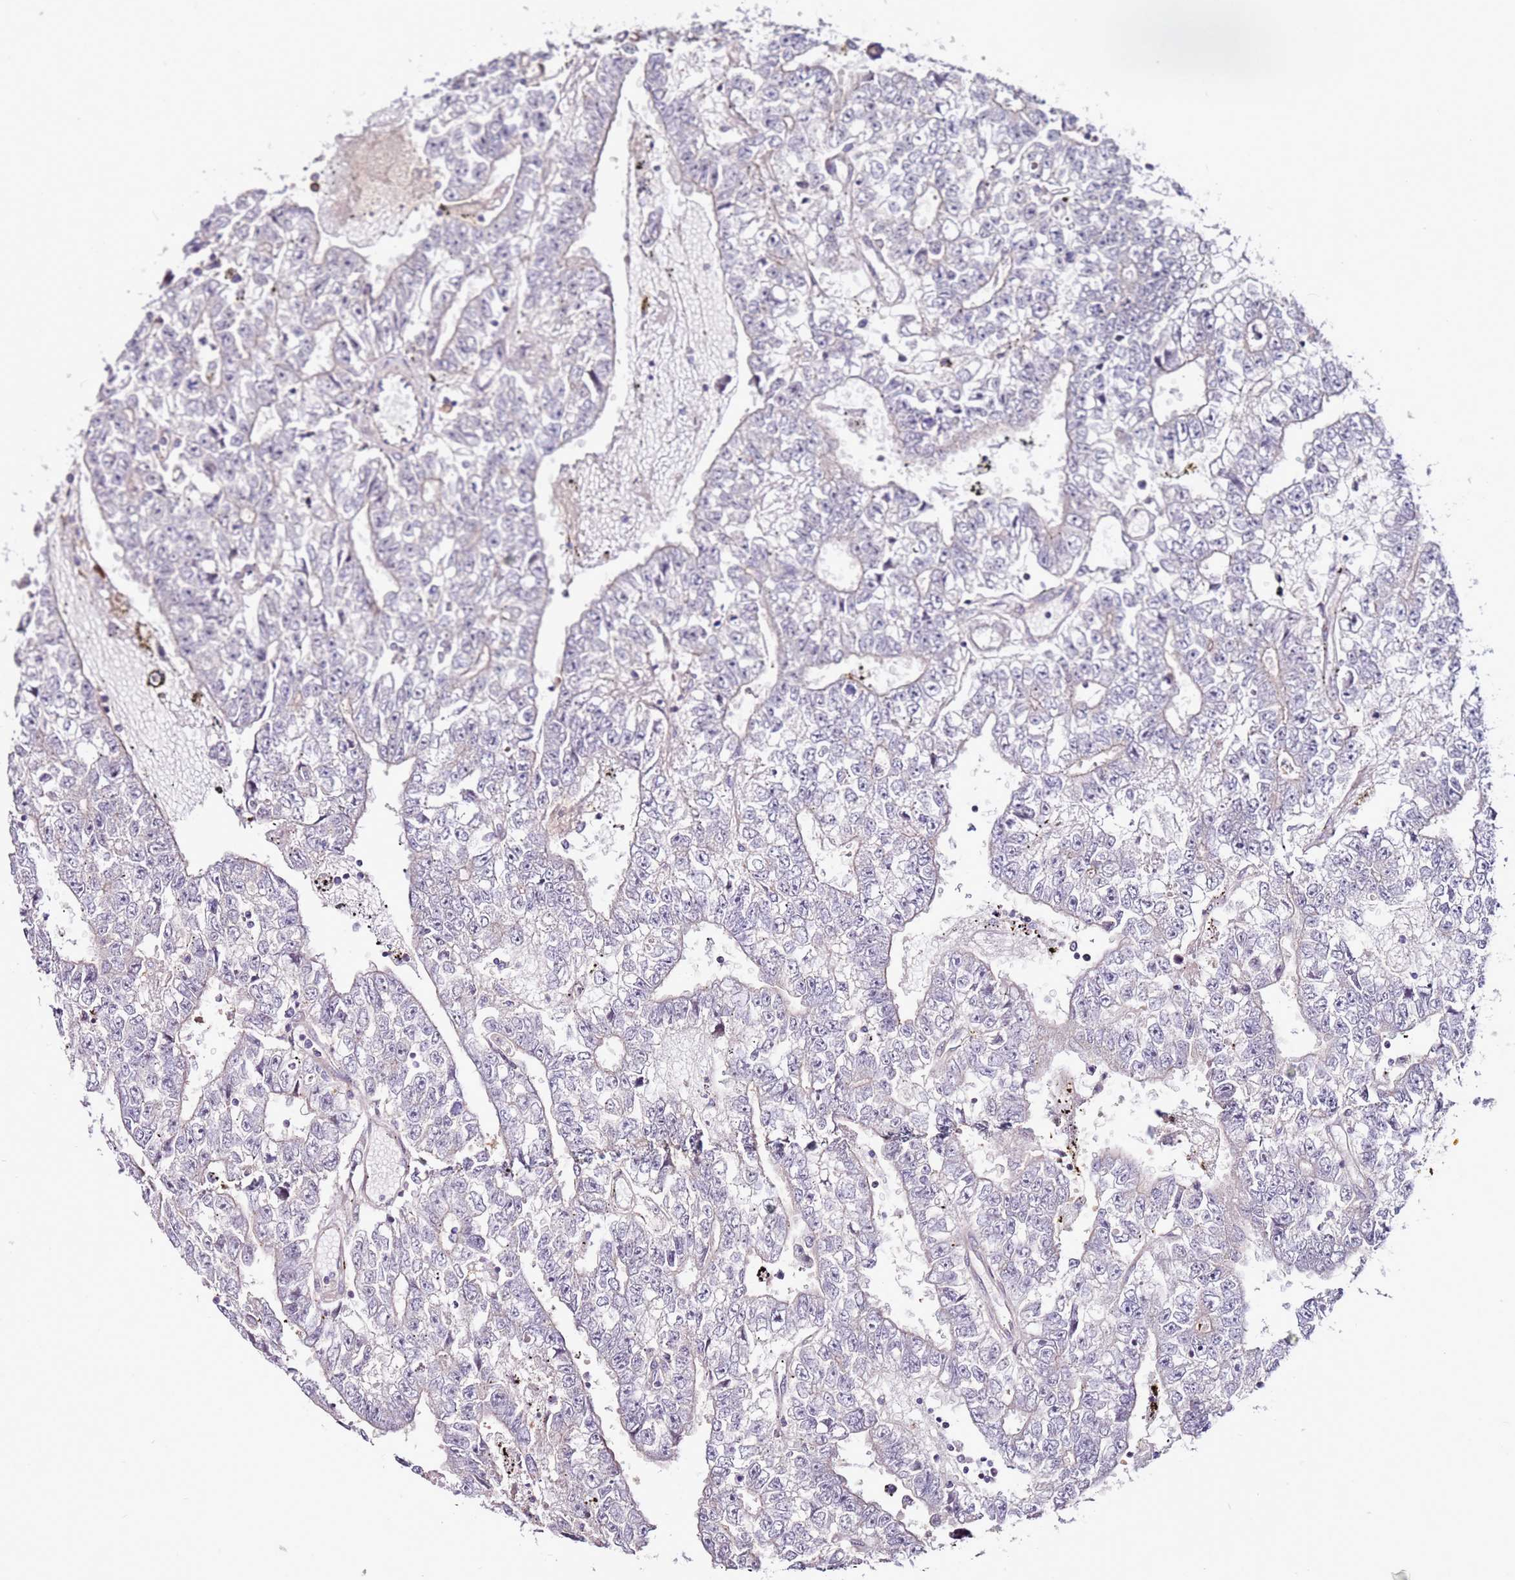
{"staining": {"intensity": "negative", "quantity": "none", "location": "none"}, "tissue": "testis cancer", "cell_type": "Tumor cells", "image_type": "cancer", "snomed": [{"axis": "morphology", "description": "Carcinoma, Embryonal, NOS"}, {"axis": "topography", "description": "Testis"}], "caption": "Immunohistochemistry (IHC) of testis cancer (embryonal carcinoma) shows no staining in tumor cells. Brightfield microscopy of IHC stained with DAB (3,3'-diaminobenzidine) (brown) and hematoxylin (blue), captured at high magnification.", "gene": "MTG2", "patient": {"sex": "male", "age": 25}}